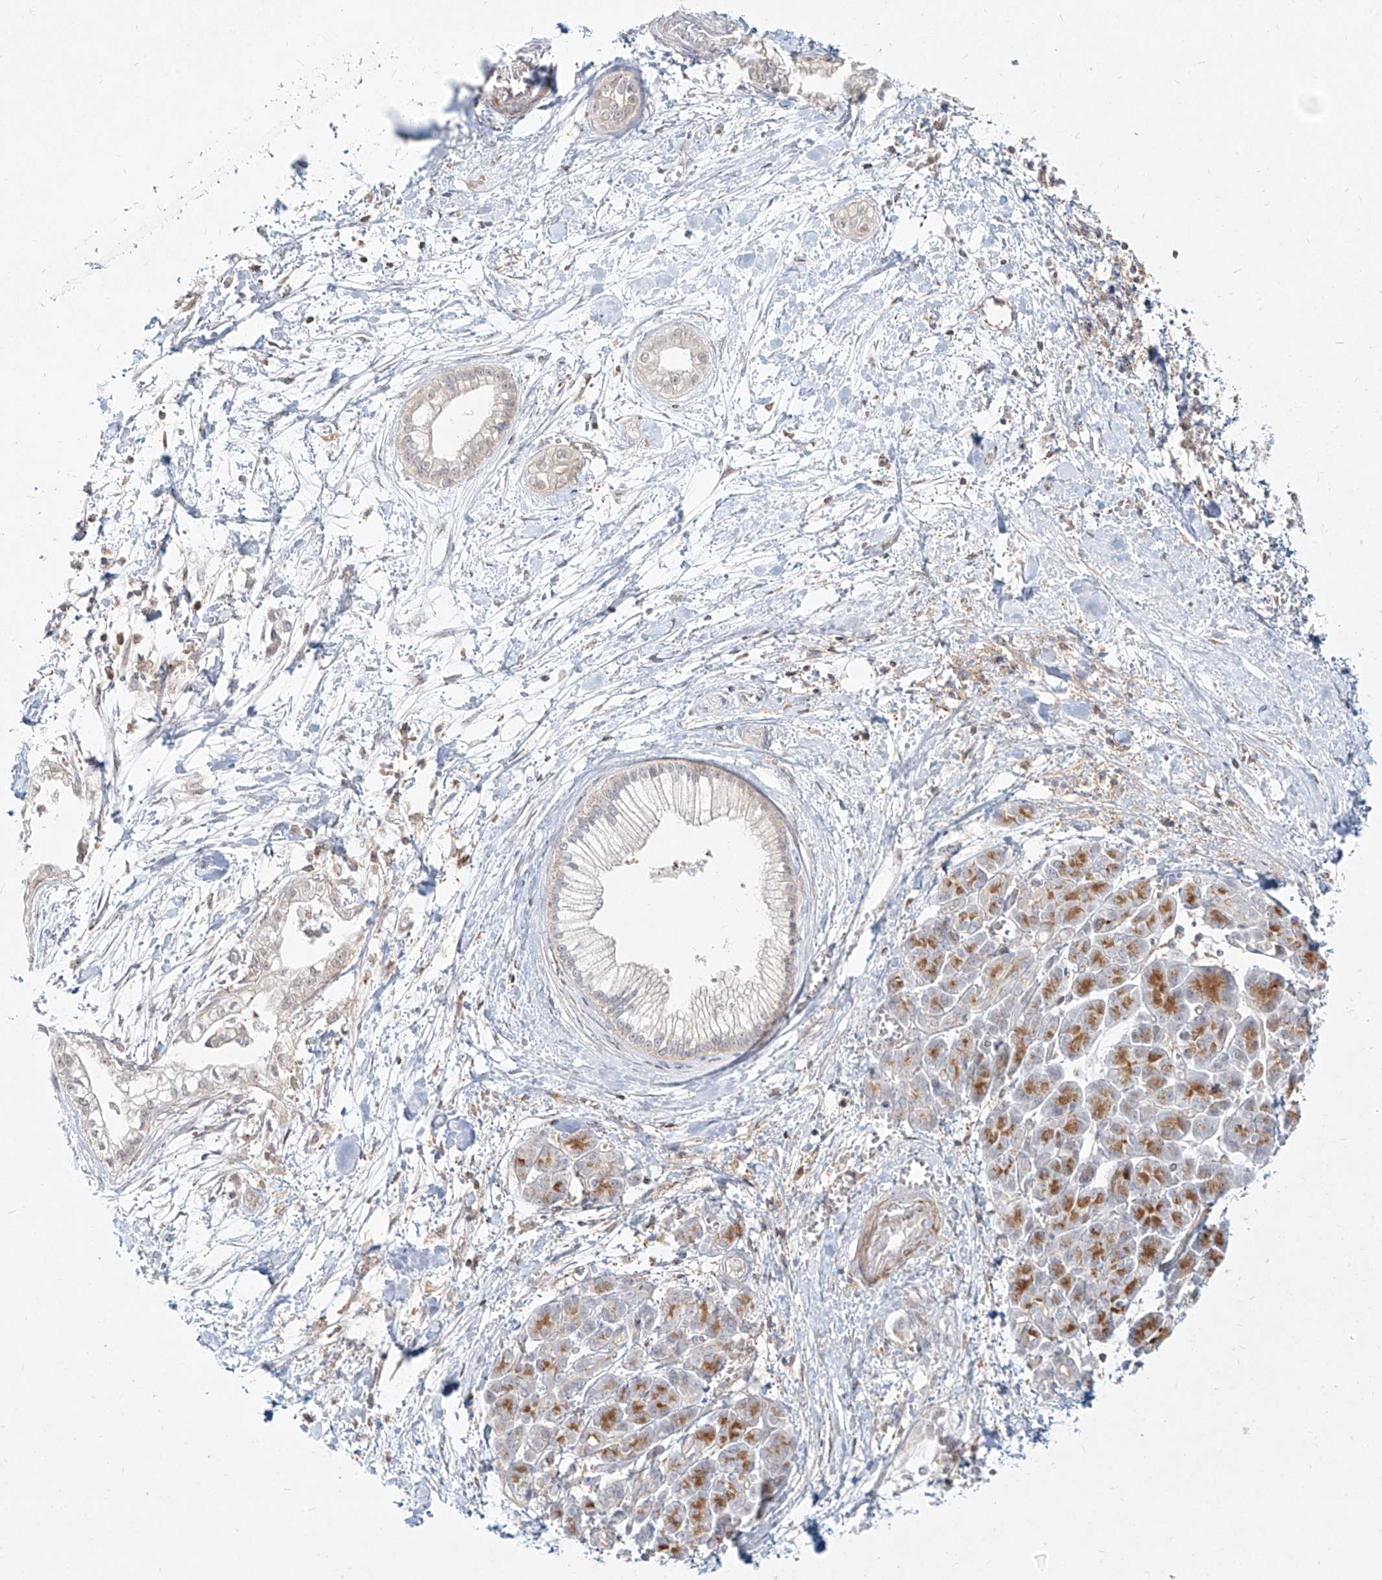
{"staining": {"intensity": "negative", "quantity": "none", "location": "none"}, "tissue": "pancreatic cancer", "cell_type": "Tumor cells", "image_type": "cancer", "snomed": [{"axis": "morphology", "description": "Adenocarcinoma, NOS"}, {"axis": "topography", "description": "Pancreas"}], "caption": "IHC image of pancreatic cancer stained for a protein (brown), which reveals no expression in tumor cells.", "gene": "SLC2A12", "patient": {"sex": "male", "age": 68}}